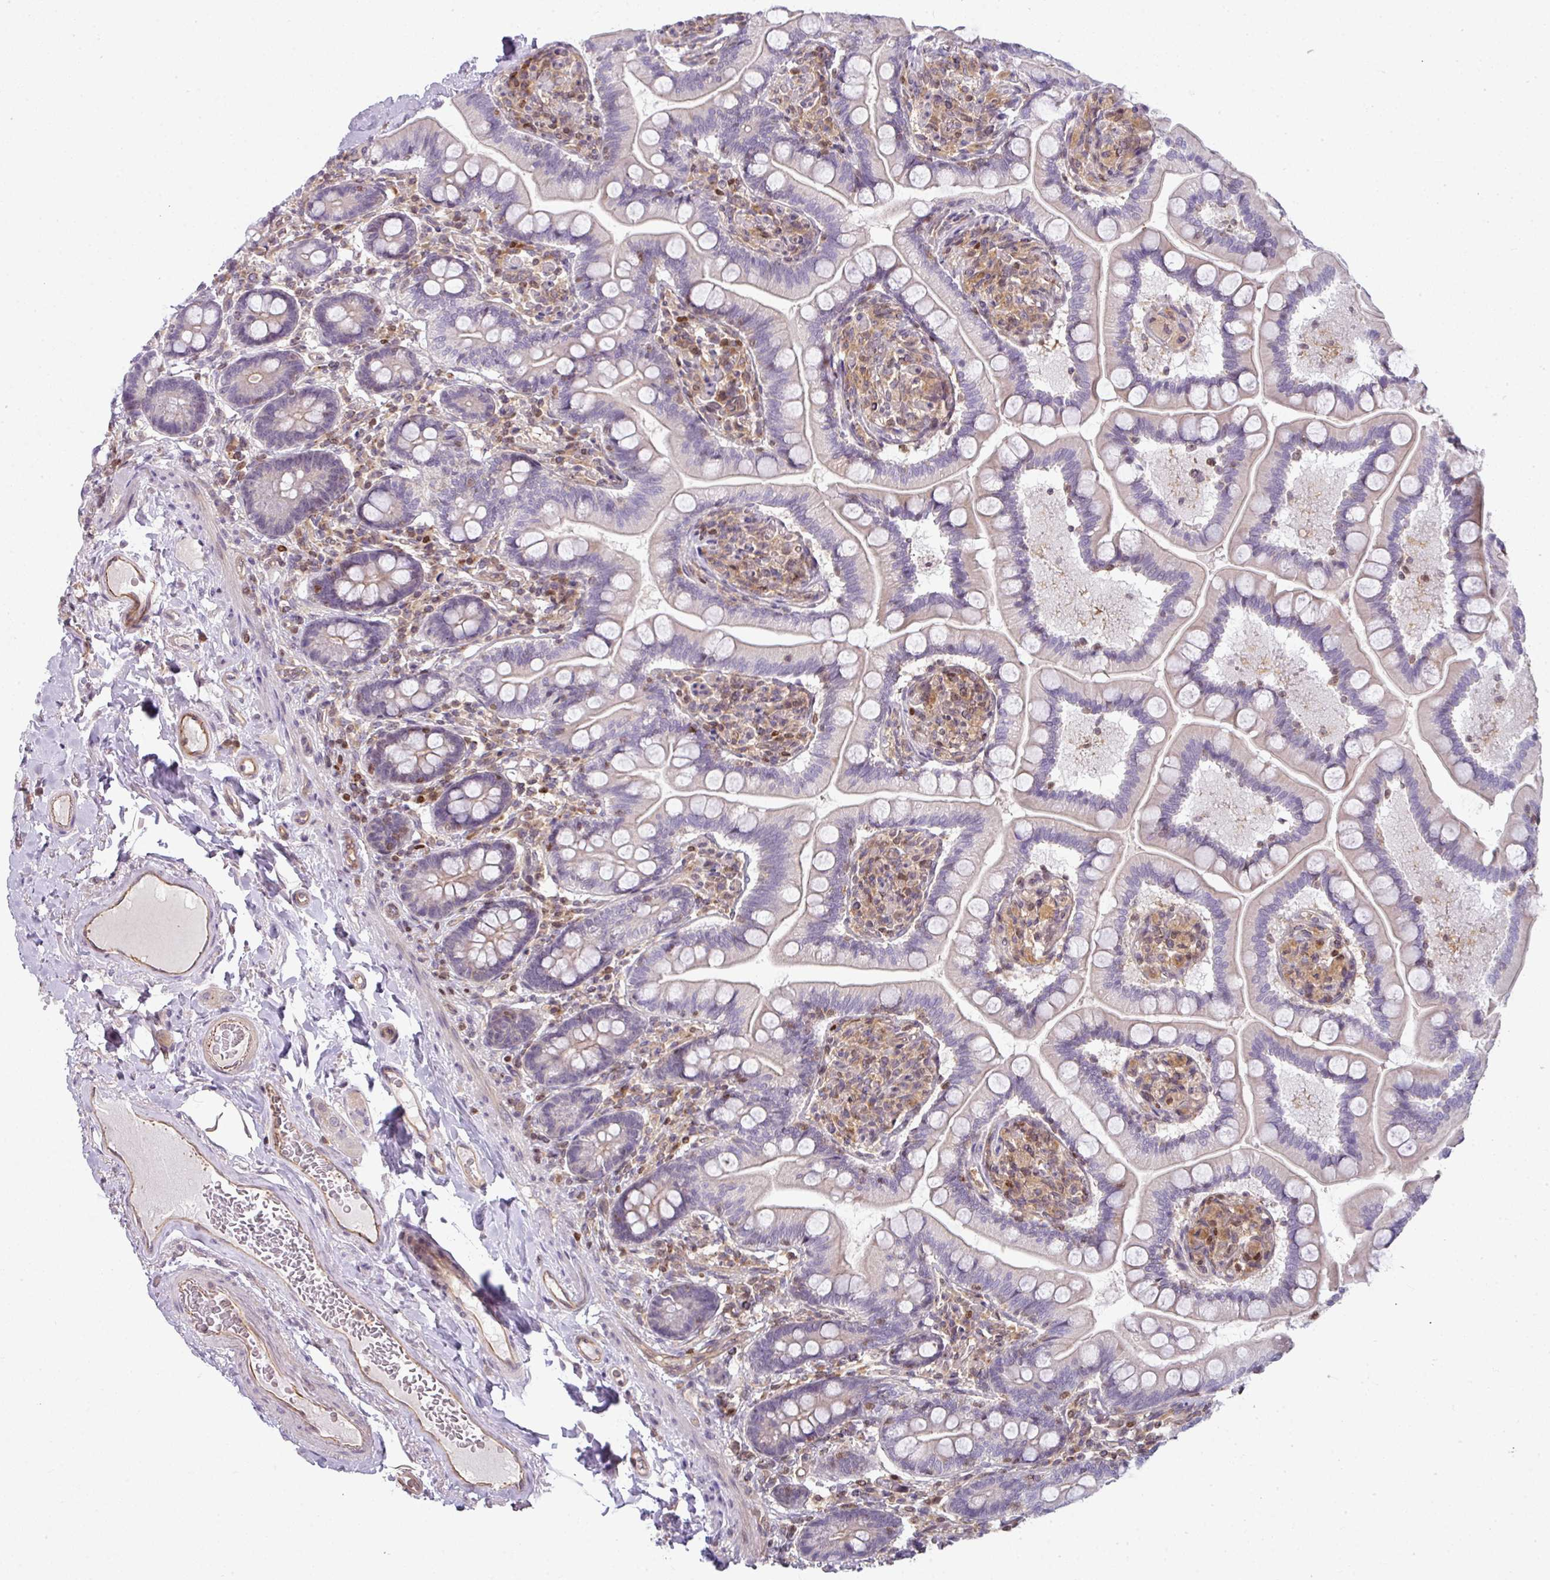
{"staining": {"intensity": "negative", "quantity": "none", "location": "none"}, "tissue": "small intestine", "cell_type": "Glandular cells", "image_type": "normal", "snomed": [{"axis": "morphology", "description": "Normal tissue, NOS"}, {"axis": "topography", "description": "Small intestine"}], "caption": "This is an immunohistochemistry photomicrograph of unremarkable small intestine. There is no positivity in glandular cells.", "gene": "STAT5A", "patient": {"sex": "female", "age": 64}}